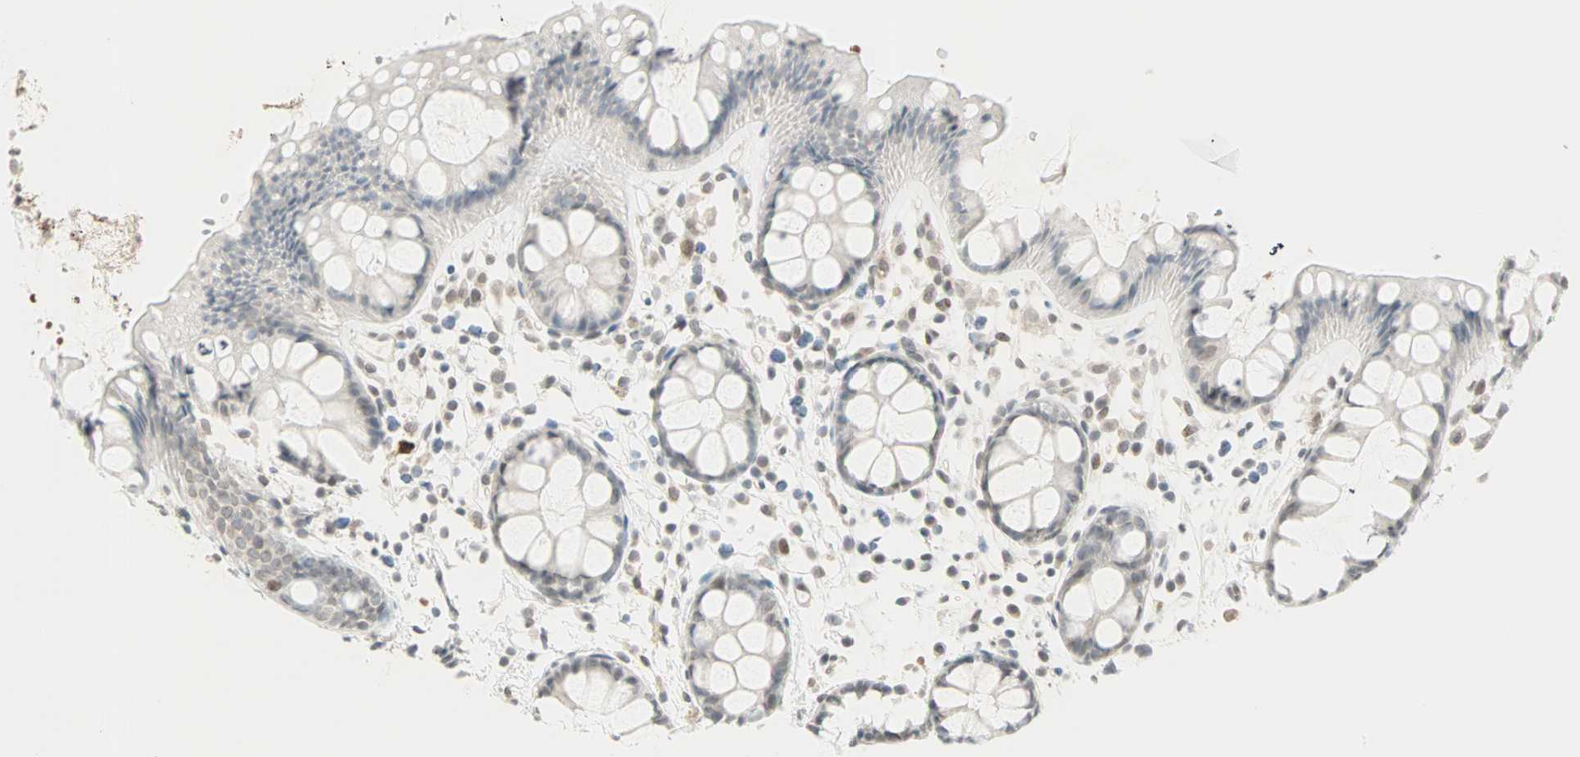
{"staining": {"intensity": "weak", "quantity": "25%-75%", "location": "cytoplasmic/membranous,nuclear"}, "tissue": "rectum", "cell_type": "Glandular cells", "image_type": "normal", "snomed": [{"axis": "morphology", "description": "Normal tissue, NOS"}, {"axis": "topography", "description": "Rectum"}], "caption": "Immunohistochemistry (IHC) photomicrograph of unremarkable rectum: rectum stained using immunohistochemistry (IHC) displays low levels of weak protein expression localized specifically in the cytoplasmic/membranous,nuclear of glandular cells, appearing as a cytoplasmic/membranous,nuclear brown color.", "gene": "BCAN", "patient": {"sex": "female", "age": 66}}